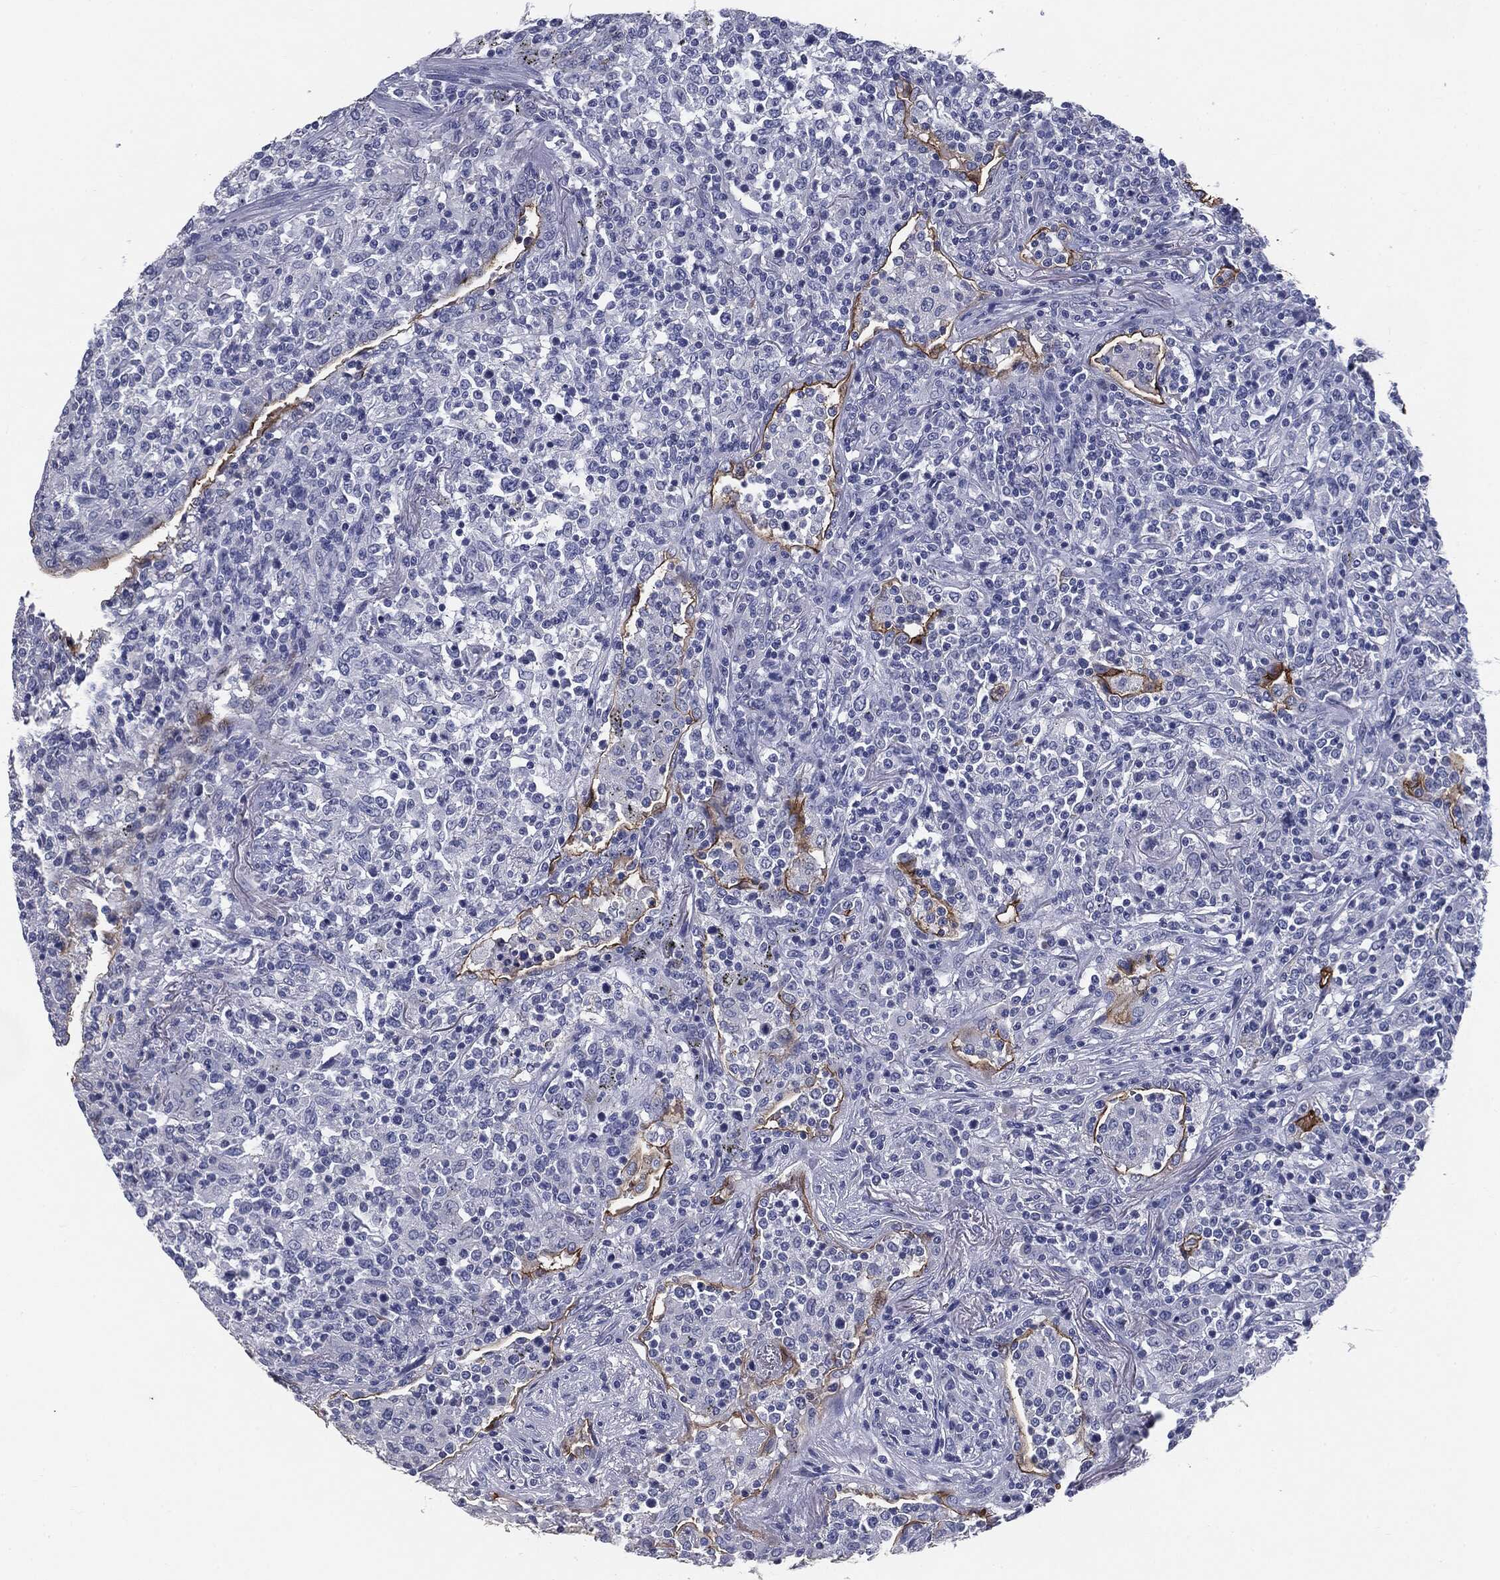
{"staining": {"intensity": "negative", "quantity": "none", "location": "none"}, "tissue": "lymphoma", "cell_type": "Tumor cells", "image_type": "cancer", "snomed": [{"axis": "morphology", "description": "Malignant lymphoma, non-Hodgkin's type, High grade"}, {"axis": "topography", "description": "Lung"}], "caption": "Immunohistochemical staining of high-grade malignant lymphoma, non-Hodgkin's type shows no significant positivity in tumor cells.", "gene": "MUC1", "patient": {"sex": "male", "age": 79}}